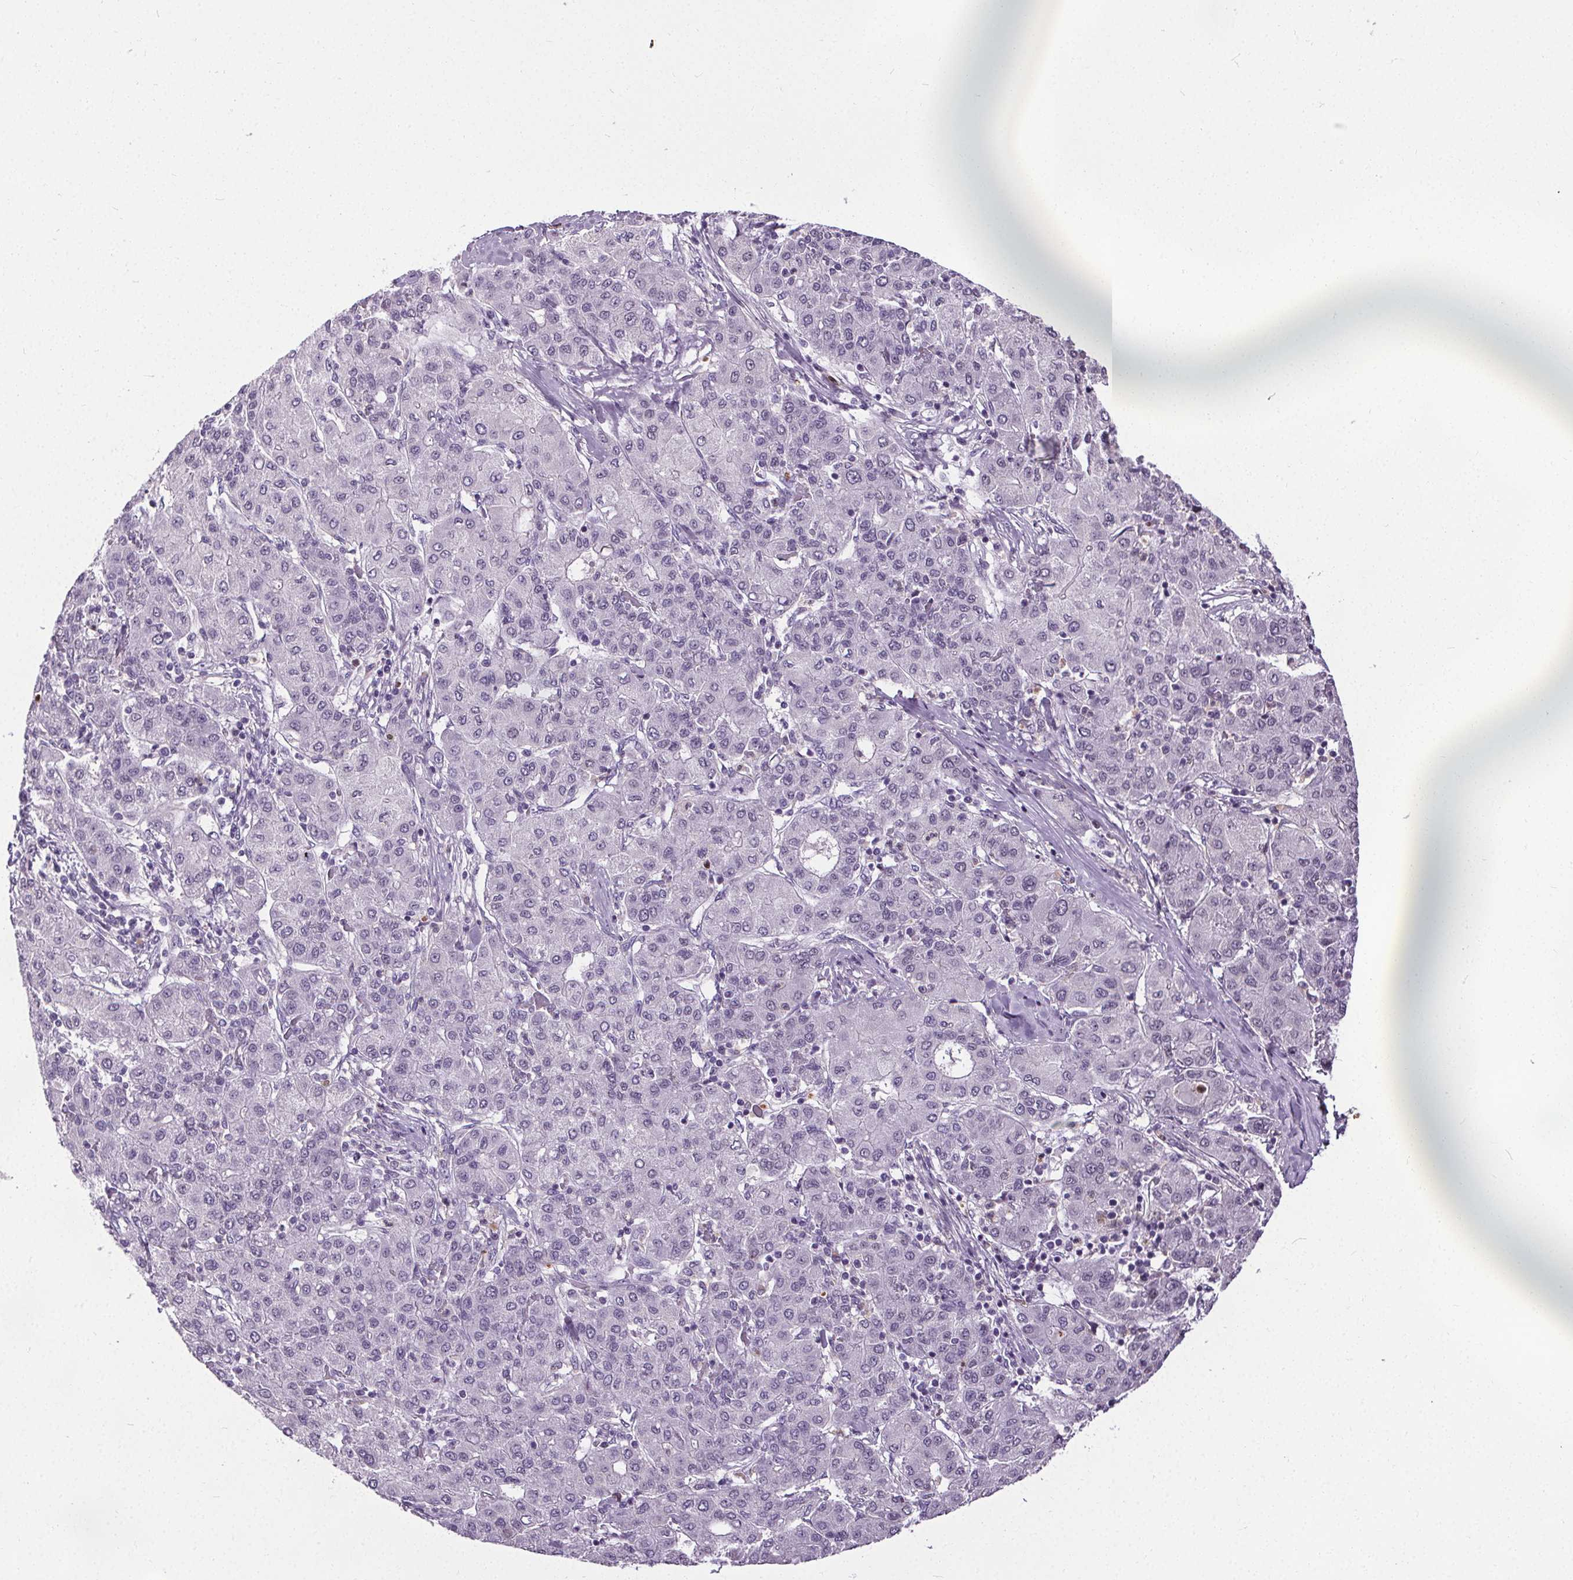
{"staining": {"intensity": "negative", "quantity": "none", "location": "none"}, "tissue": "liver cancer", "cell_type": "Tumor cells", "image_type": "cancer", "snomed": [{"axis": "morphology", "description": "Carcinoma, Hepatocellular, NOS"}, {"axis": "topography", "description": "Liver"}], "caption": "DAB immunohistochemical staining of liver hepatocellular carcinoma displays no significant expression in tumor cells.", "gene": "TMEM240", "patient": {"sex": "male", "age": 65}}